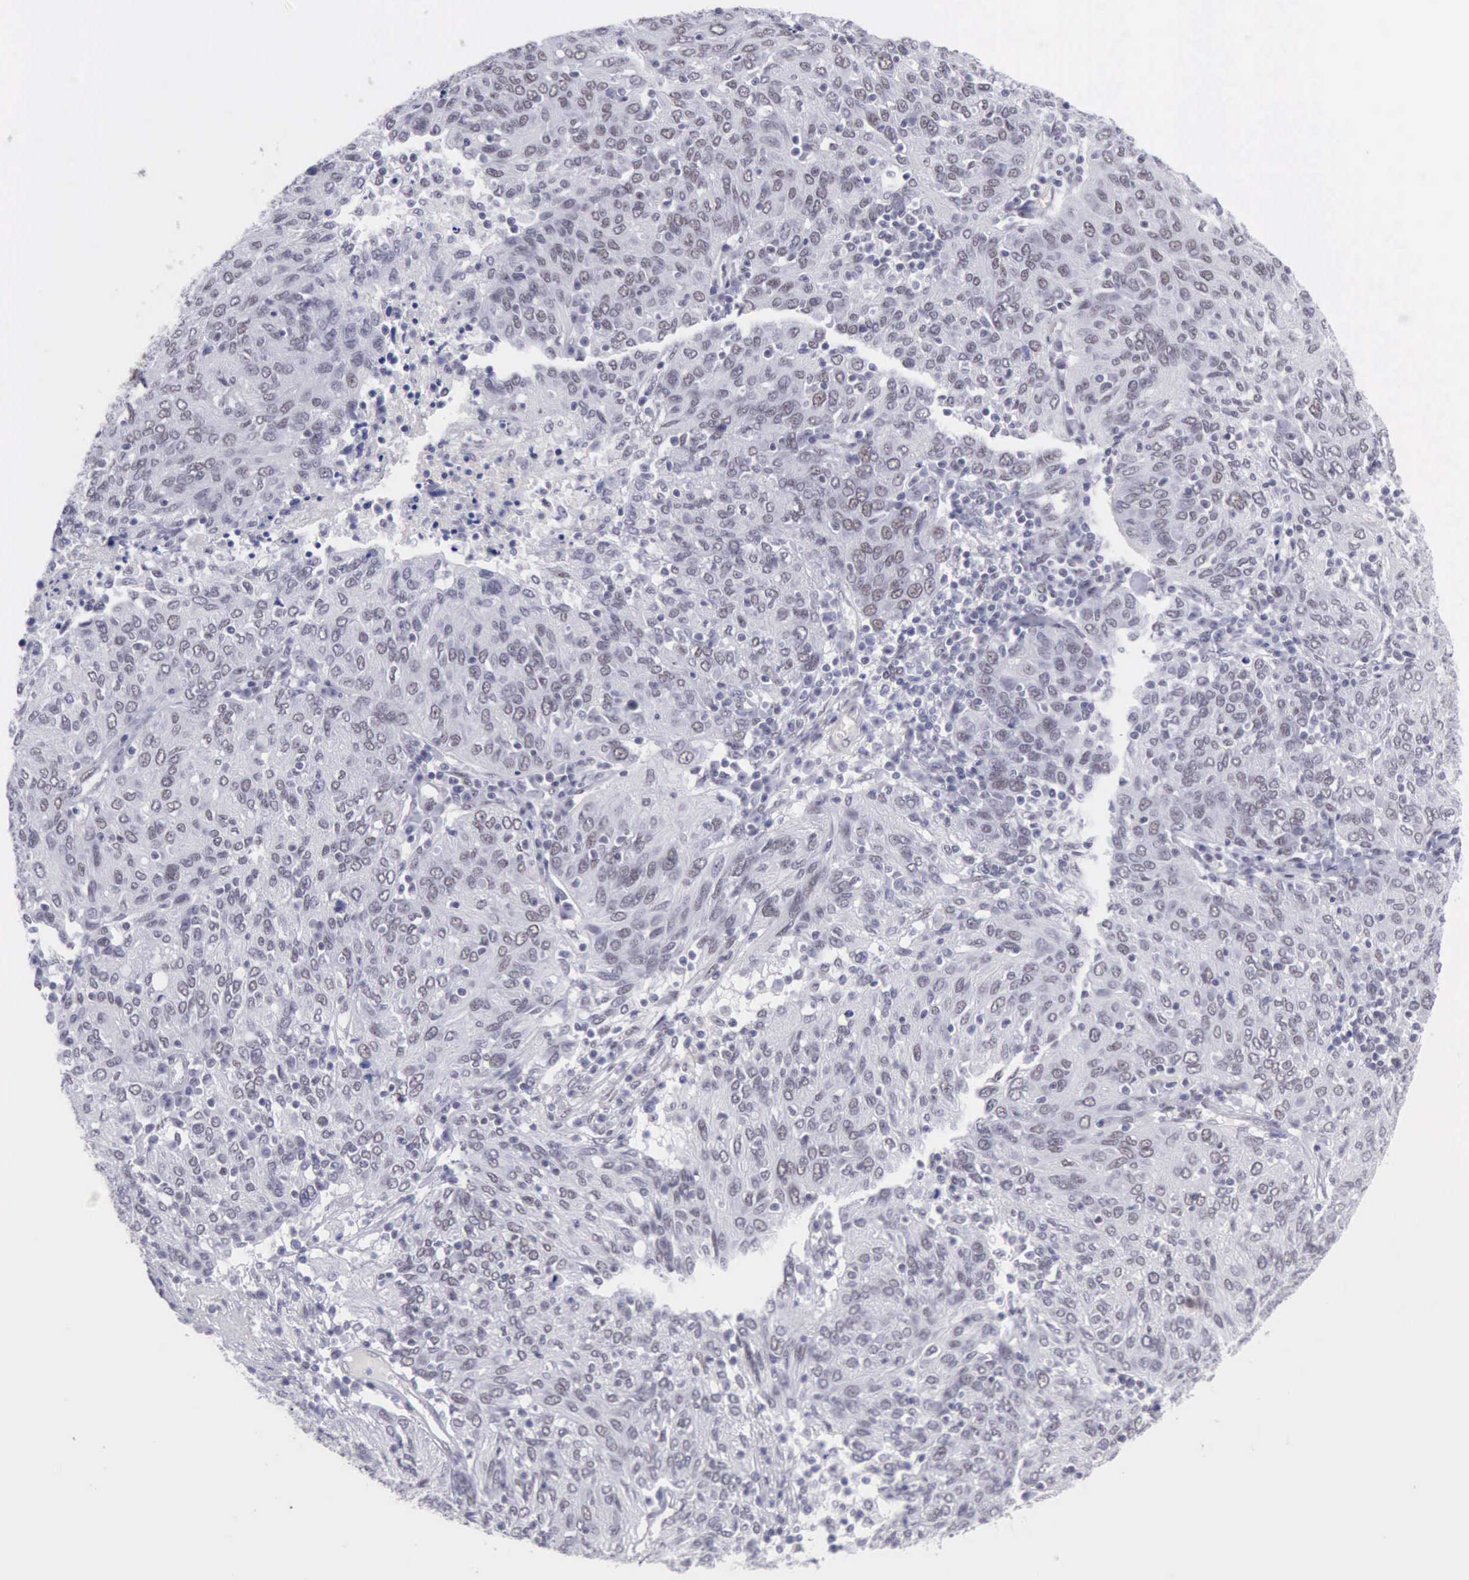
{"staining": {"intensity": "negative", "quantity": "none", "location": "none"}, "tissue": "ovarian cancer", "cell_type": "Tumor cells", "image_type": "cancer", "snomed": [{"axis": "morphology", "description": "Carcinoma, endometroid"}, {"axis": "topography", "description": "Ovary"}], "caption": "Tumor cells show no significant staining in ovarian endometroid carcinoma.", "gene": "EP300", "patient": {"sex": "female", "age": 50}}